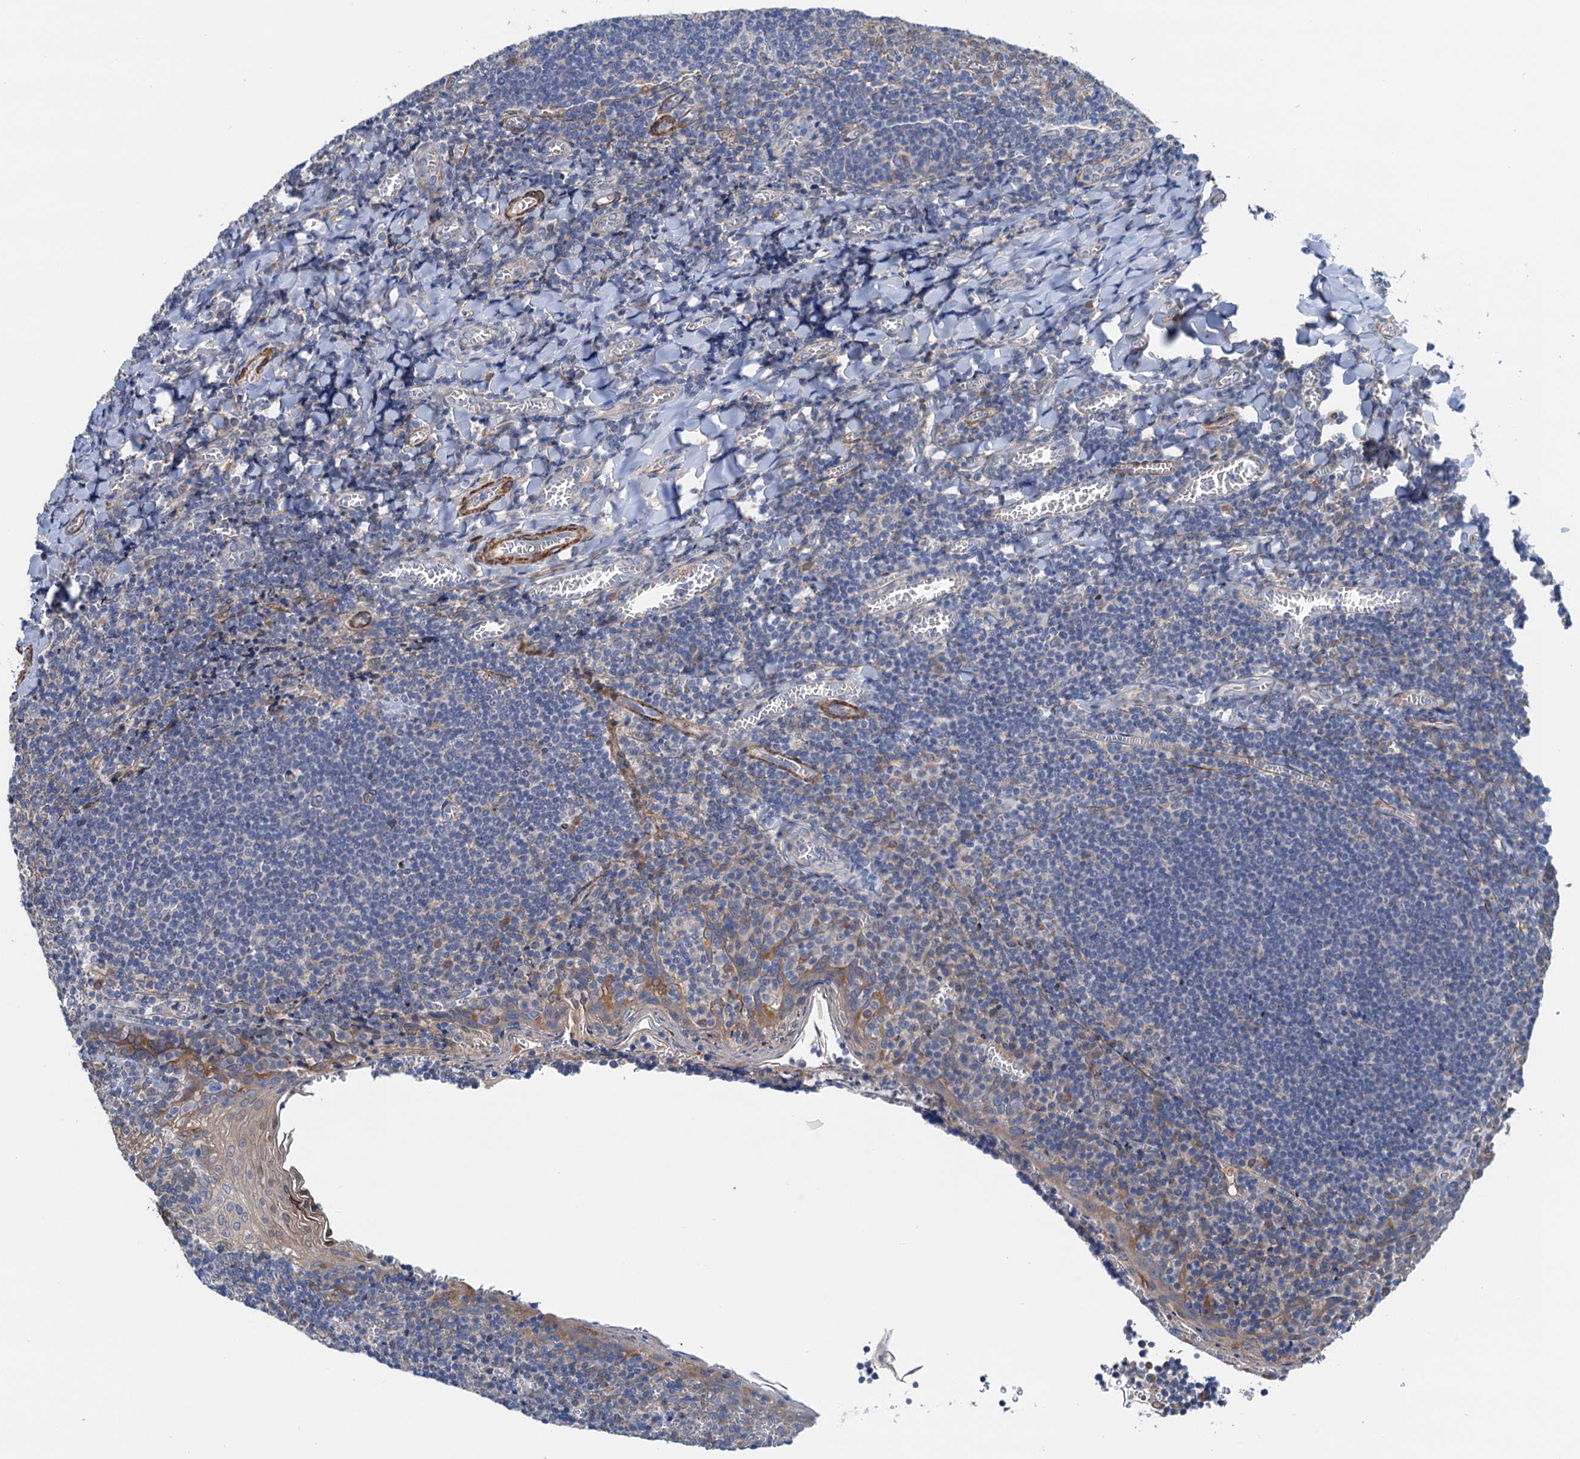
{"staining": {"intensity": "negative", "quantity": "none", "location": "none"}, "tissue": "tonsil", "cell_type": "Germinal center cells", "image_type": "normal", "snomed": [{"axis": "morphology", "description": "Normal tissue, NOS"}, {"axis": "topography", "description": "Tonsil"}], "caption": "Immunohistochemistry photomicrograph of normal tonsil stained for a protein (brown), which shows no expression in germinal center cells. (DAB (3,3'-diaminobenzidine) immunohistochemistry, high magnification).", "gene": "CSTPP1", "patient": {"sex": "male", "age": 27}}